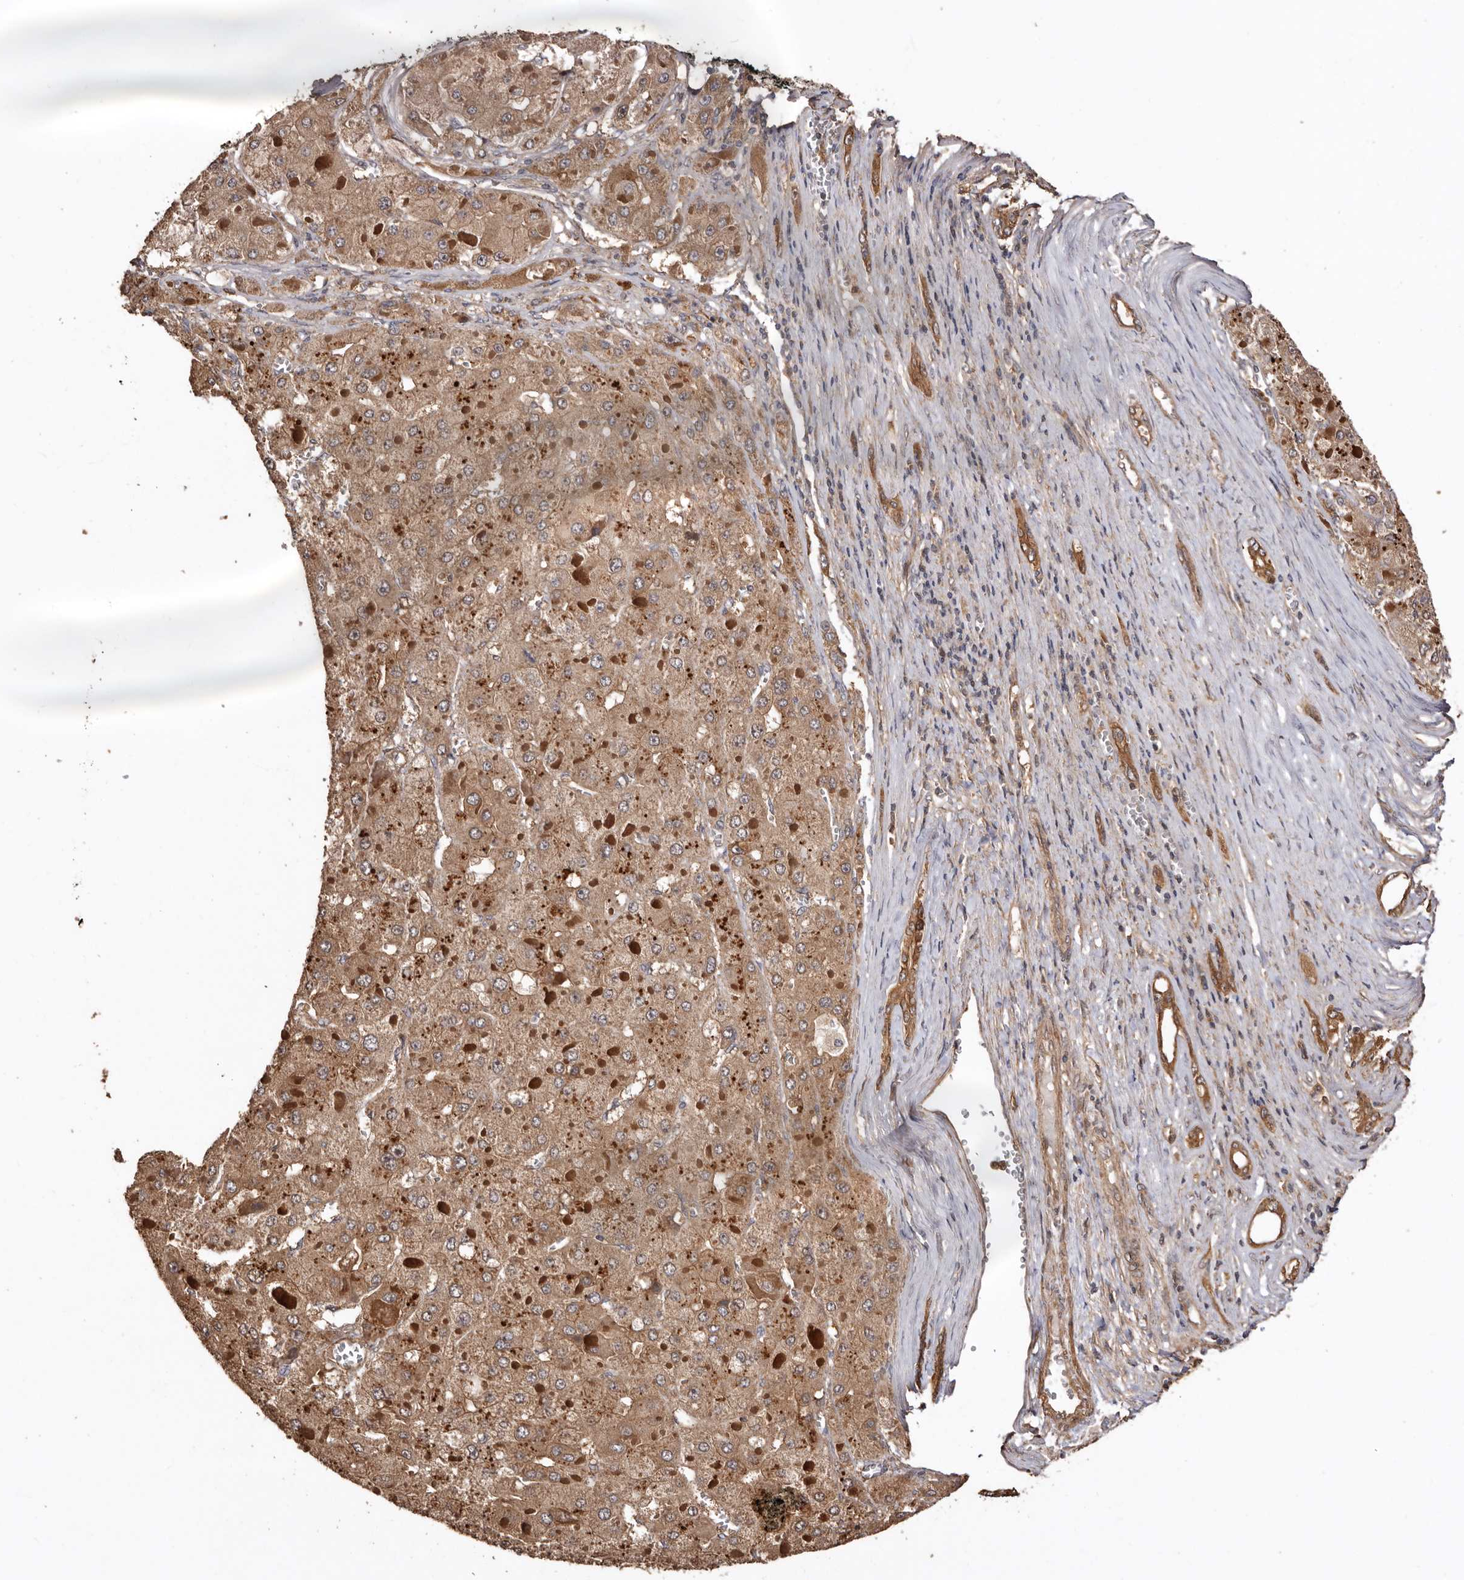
{"staining": {"intensity": "moderate", "quantity": ">75%", "location": "cytoplasmic/membranous"}, "tissue": "liver cancer", "cell_type": "Tumor cells", "image_type": "cancer", "snomed": [{"axis": "morphology", "description": "Carcinoma, Hepatocellular, NOS"}, {"axis": "topography", "description": "Liver"}], "caption": "DAB immunohistochemical staining of liver cancer (hepatocellular carcinoma) displays moderate cytoplasmic/membranous protein positivity in approximately >75% of tumor cells. The protein of interest is stained brown, and the nuclei are stained in blue (DAB (3,3'-diaminobenzidine) IHC with brightfield microscopy, high magnification).", "gene": "COQ8B", "patient": {"sex": "female", "age": 73}}